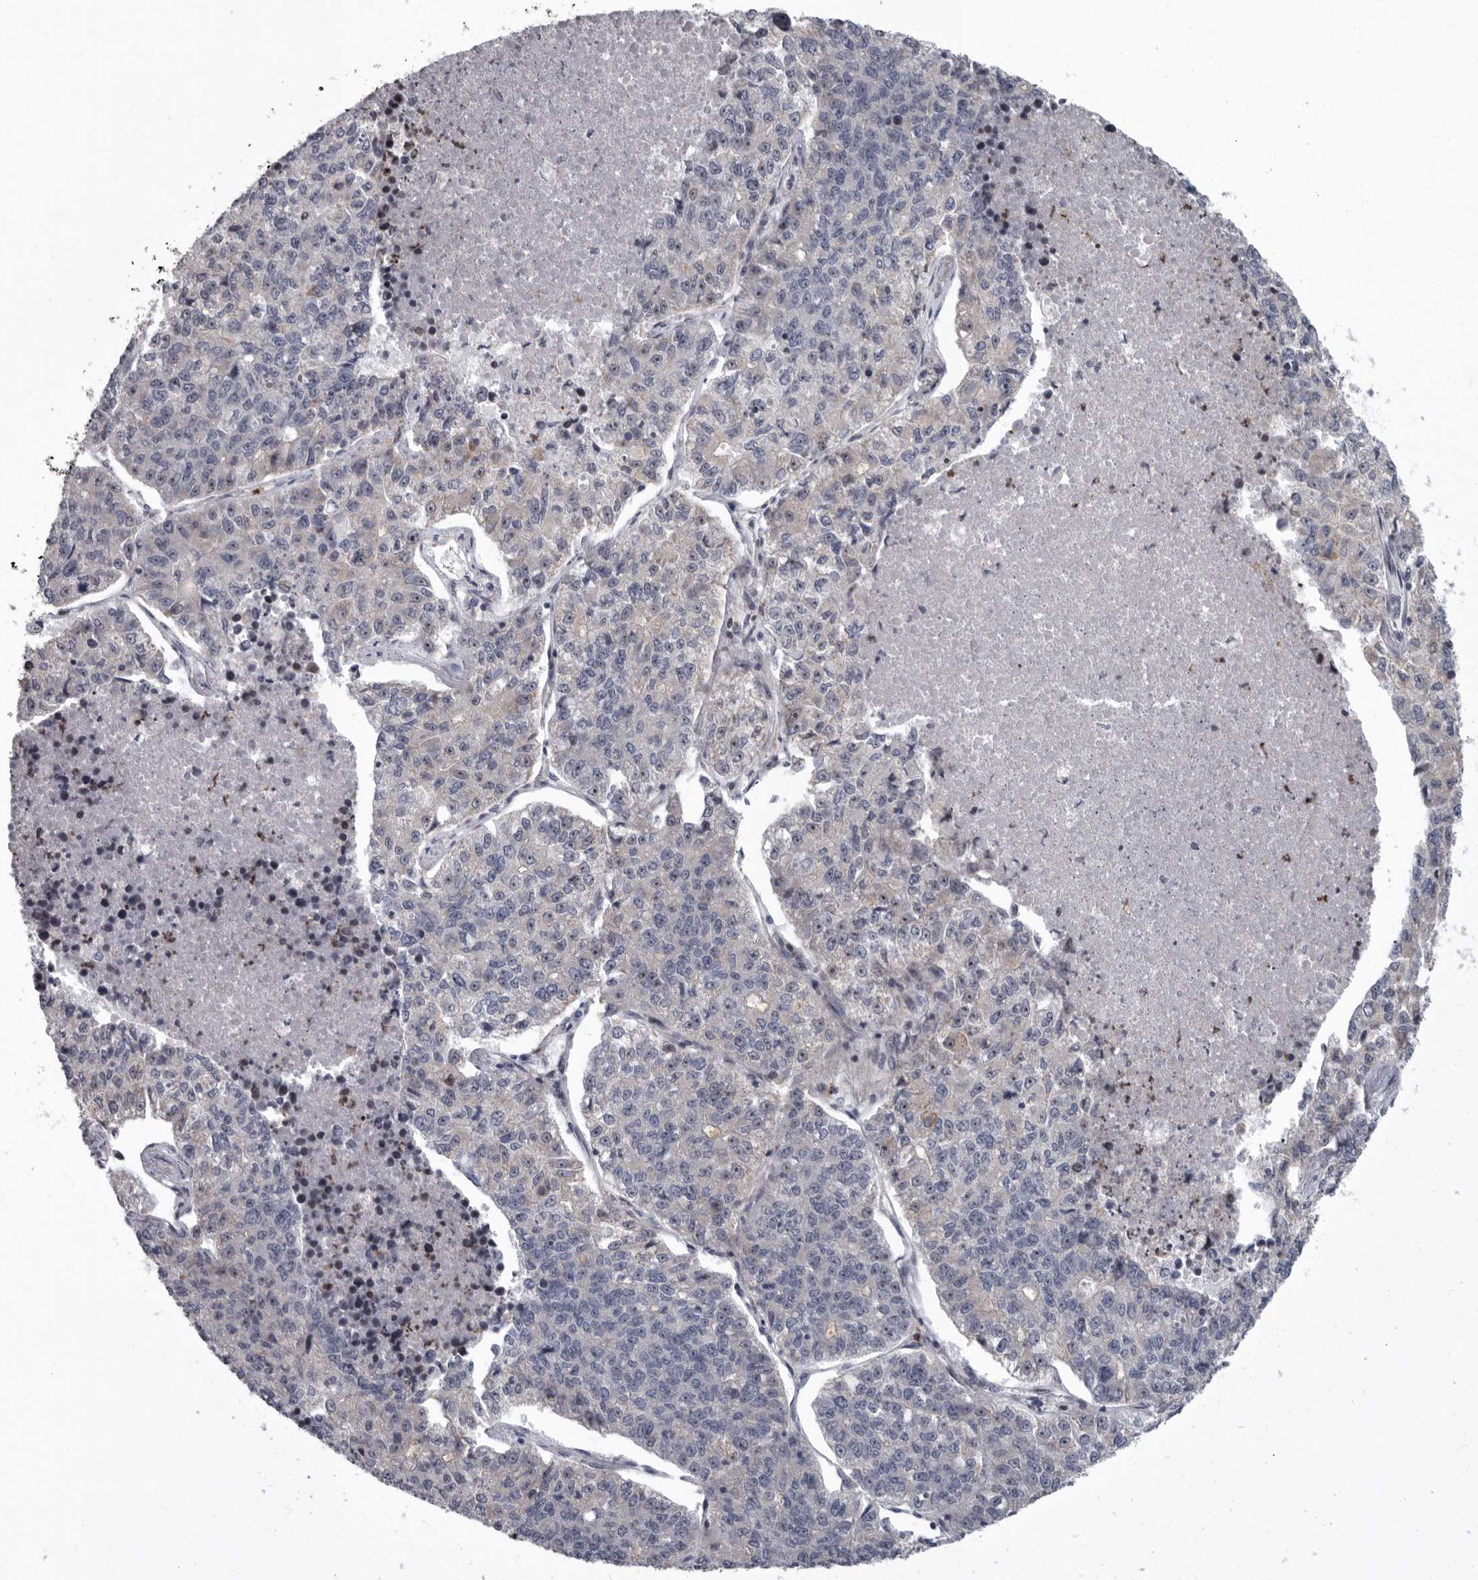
{"staining": {"intensity": "negative", "quantity": "none", "location": "none"}, "tissue": "lung cancer", "cell_type": "Tumor cells", "image_type": "cancer", "snomed": [{"axis": "morphology", "description": "Adenocarcinoma, NOS"}, {"axis": "topography", "description": "Lung"}], "caption": "Histopathology image shows no significant protein positivity in tumor cells of adenocarcinoma (lung).", "gene": "PDCD11", "patient": {"sex": "male", "age": 49}}